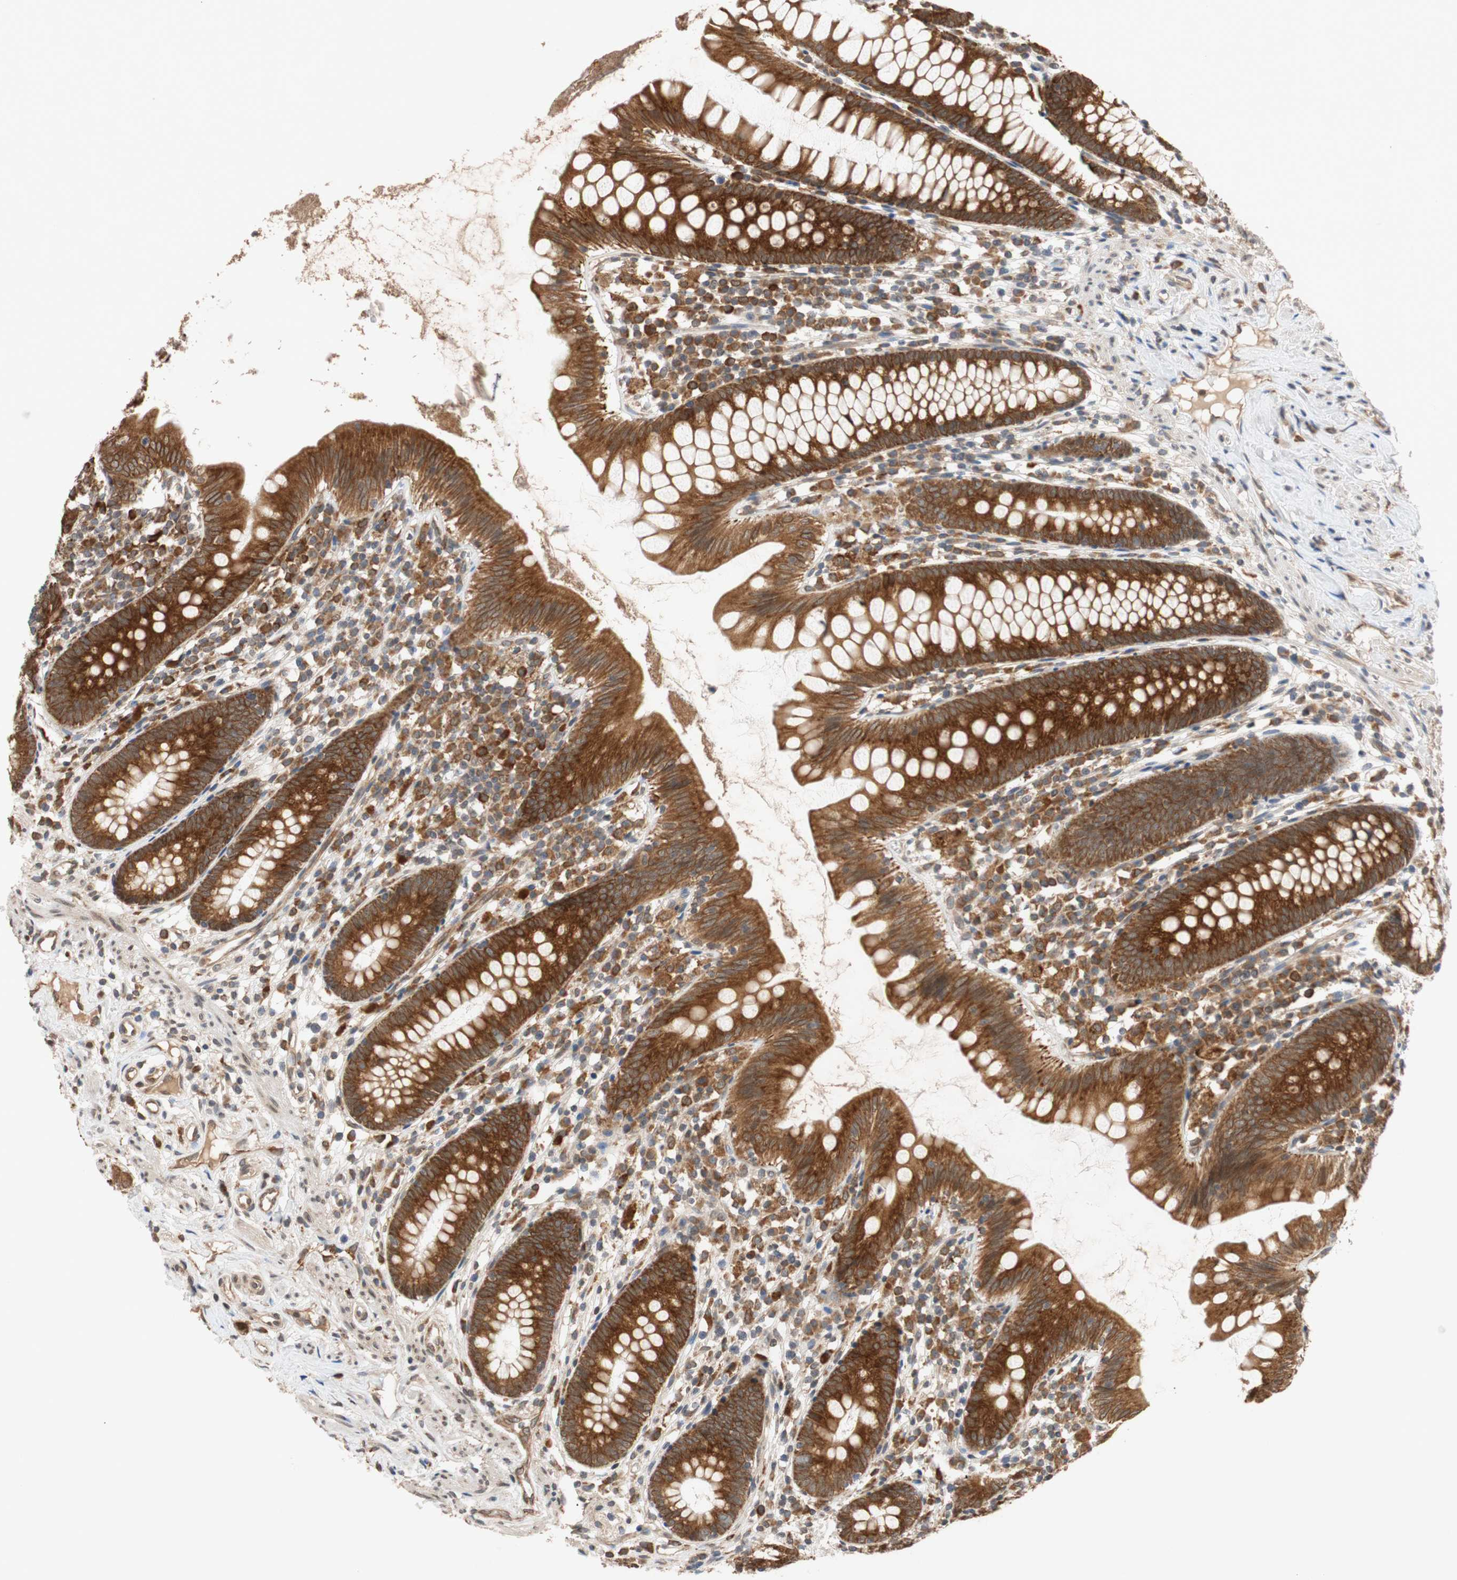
{"staining": {"intensity": "strong", "quantity": ">75%", "location": "cytoplasmic/membranous"}, "tissue": "appendix", "cell_type": "Glandular cells", "image_type": "normal", "snomed": [{"axis": "morphology", "description": "Normal tissue, NOS"}, {"axis": "topography", "description": "Appendix"}], "caption": "Immunohistochemistry micrograph of benign appendix: human appendix stained using immunohistochemistry shows high levels of strong protein expression localized specifically in the cytoplasmic/membranous of glandular cells, appearing as a cytoplasmic/membranous brown color.", "gene": "AUP1", "patient": {"sex": "male", "age": 52}}